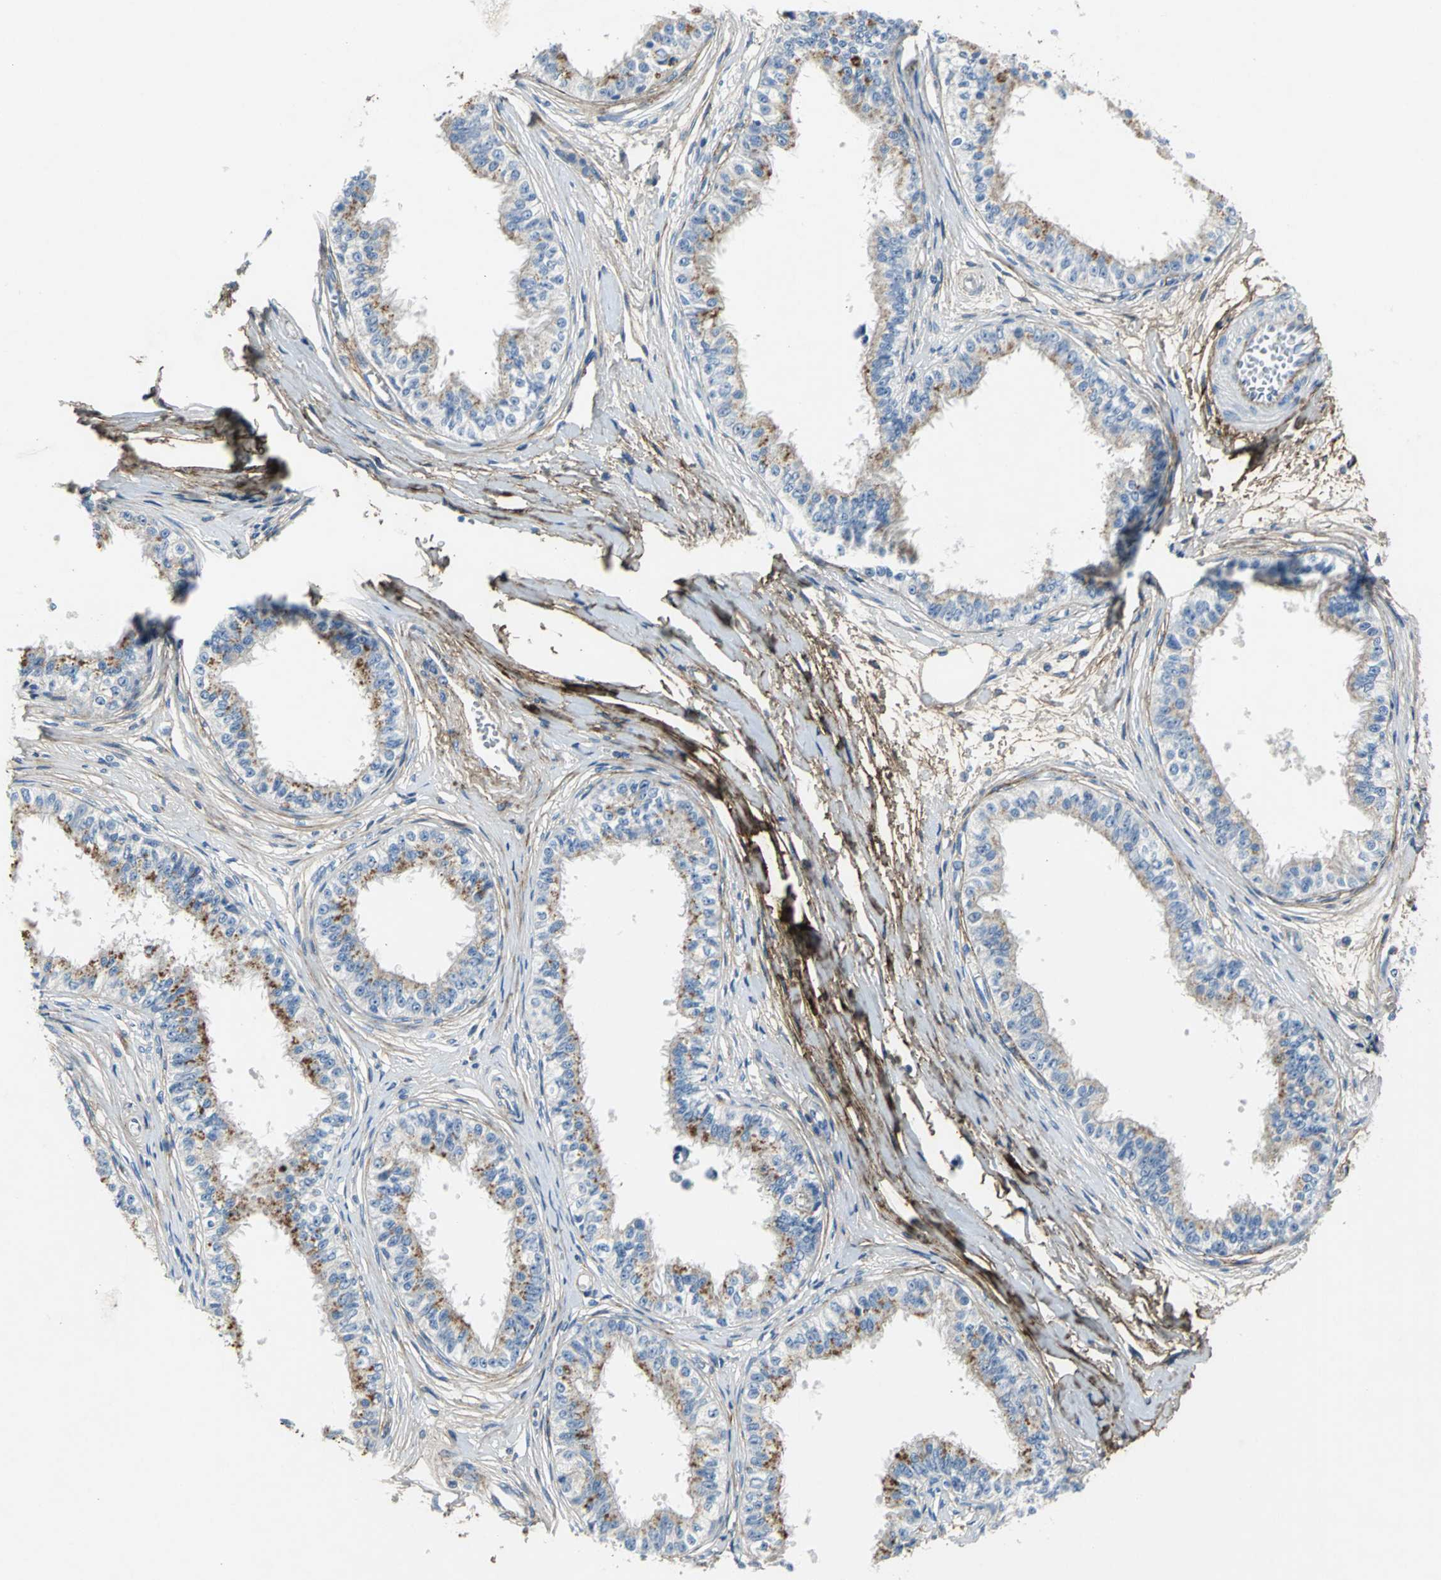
{"staining": {"intensity": "negative", "quantity": "none", "location": "none"}, "tissue": "epididymis", "cell_type": "Glandular cells", "image_type": "normal", "snomed": [{"axis": "morphology", "description": "Normal tissue, NOS"}, {"axis": "morphology", "description": "Adenocarcinoma, metastatic, NOS"}, {"axis": "topography", "description": "Testis"}, {"axis": "topography", "description": "Epididymis"}], "caption": "Glandular cells are negative for protein expression in normal human epididymis. The staining is performed using DAB brown chromogen with nuclei counter-stained in using hematoxylin.", "gene": "EFNB3", "patient": {"sex": "male", "age": 26}}